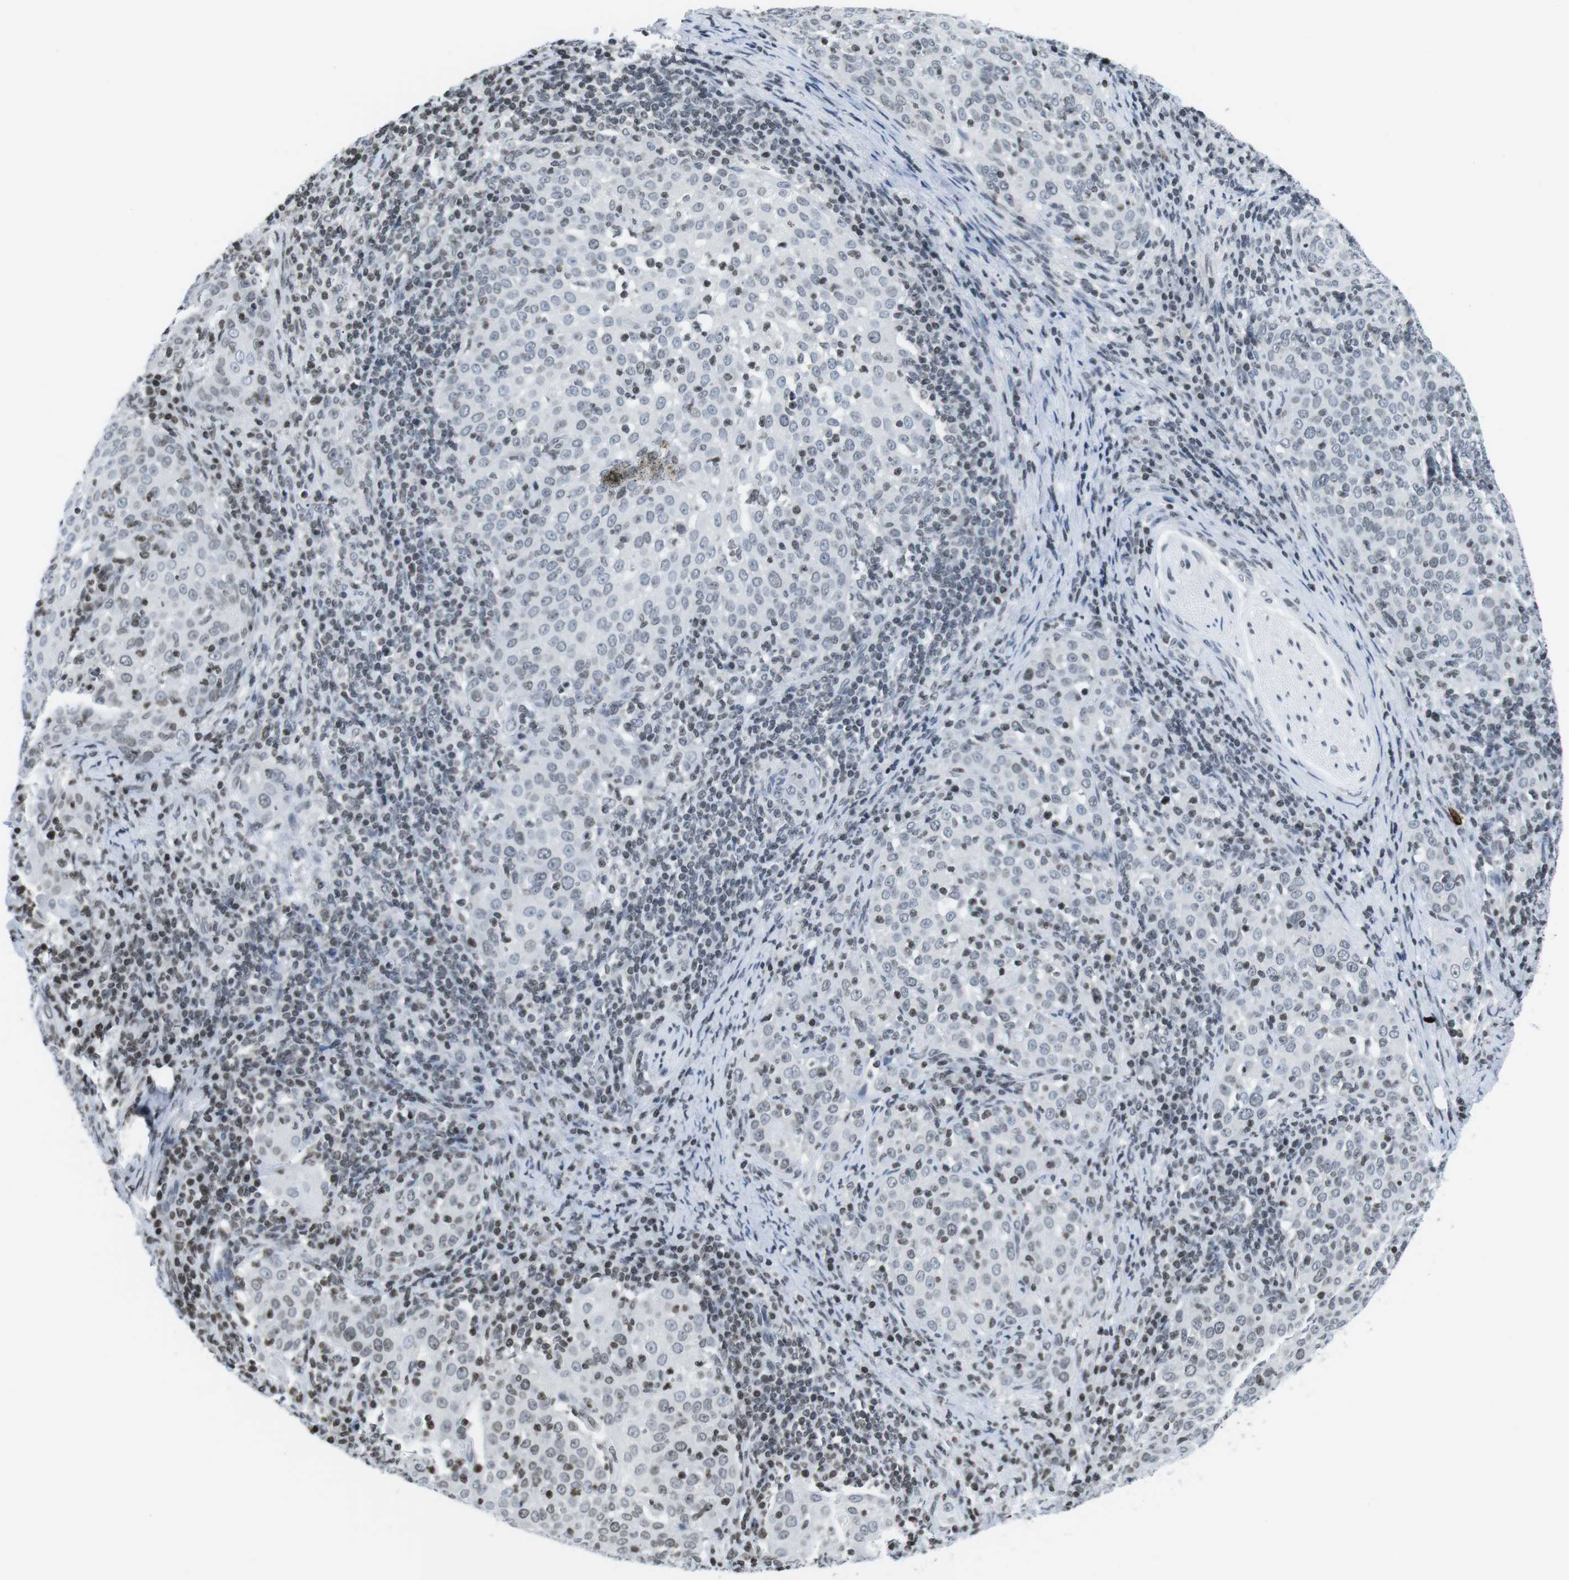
{"staining": {"intensity": "negative", "quantity": "none", "location": "none"}, "tissue": "cervical cancer", "cell_type": "Tumor cells", "image_type": "cancer", "snomed": [{"axis": "morphology", "description": "Squamous cell carcinoma, NOS"}, {"axis": "topography", "description": "Cervix"}], "caption": "A histopathology image of cervical cancer stained for a protein demonstrates no brown staining in tumor cells.", "gene": "E2F2", "patient": {"sex": "female", "age": 51}}